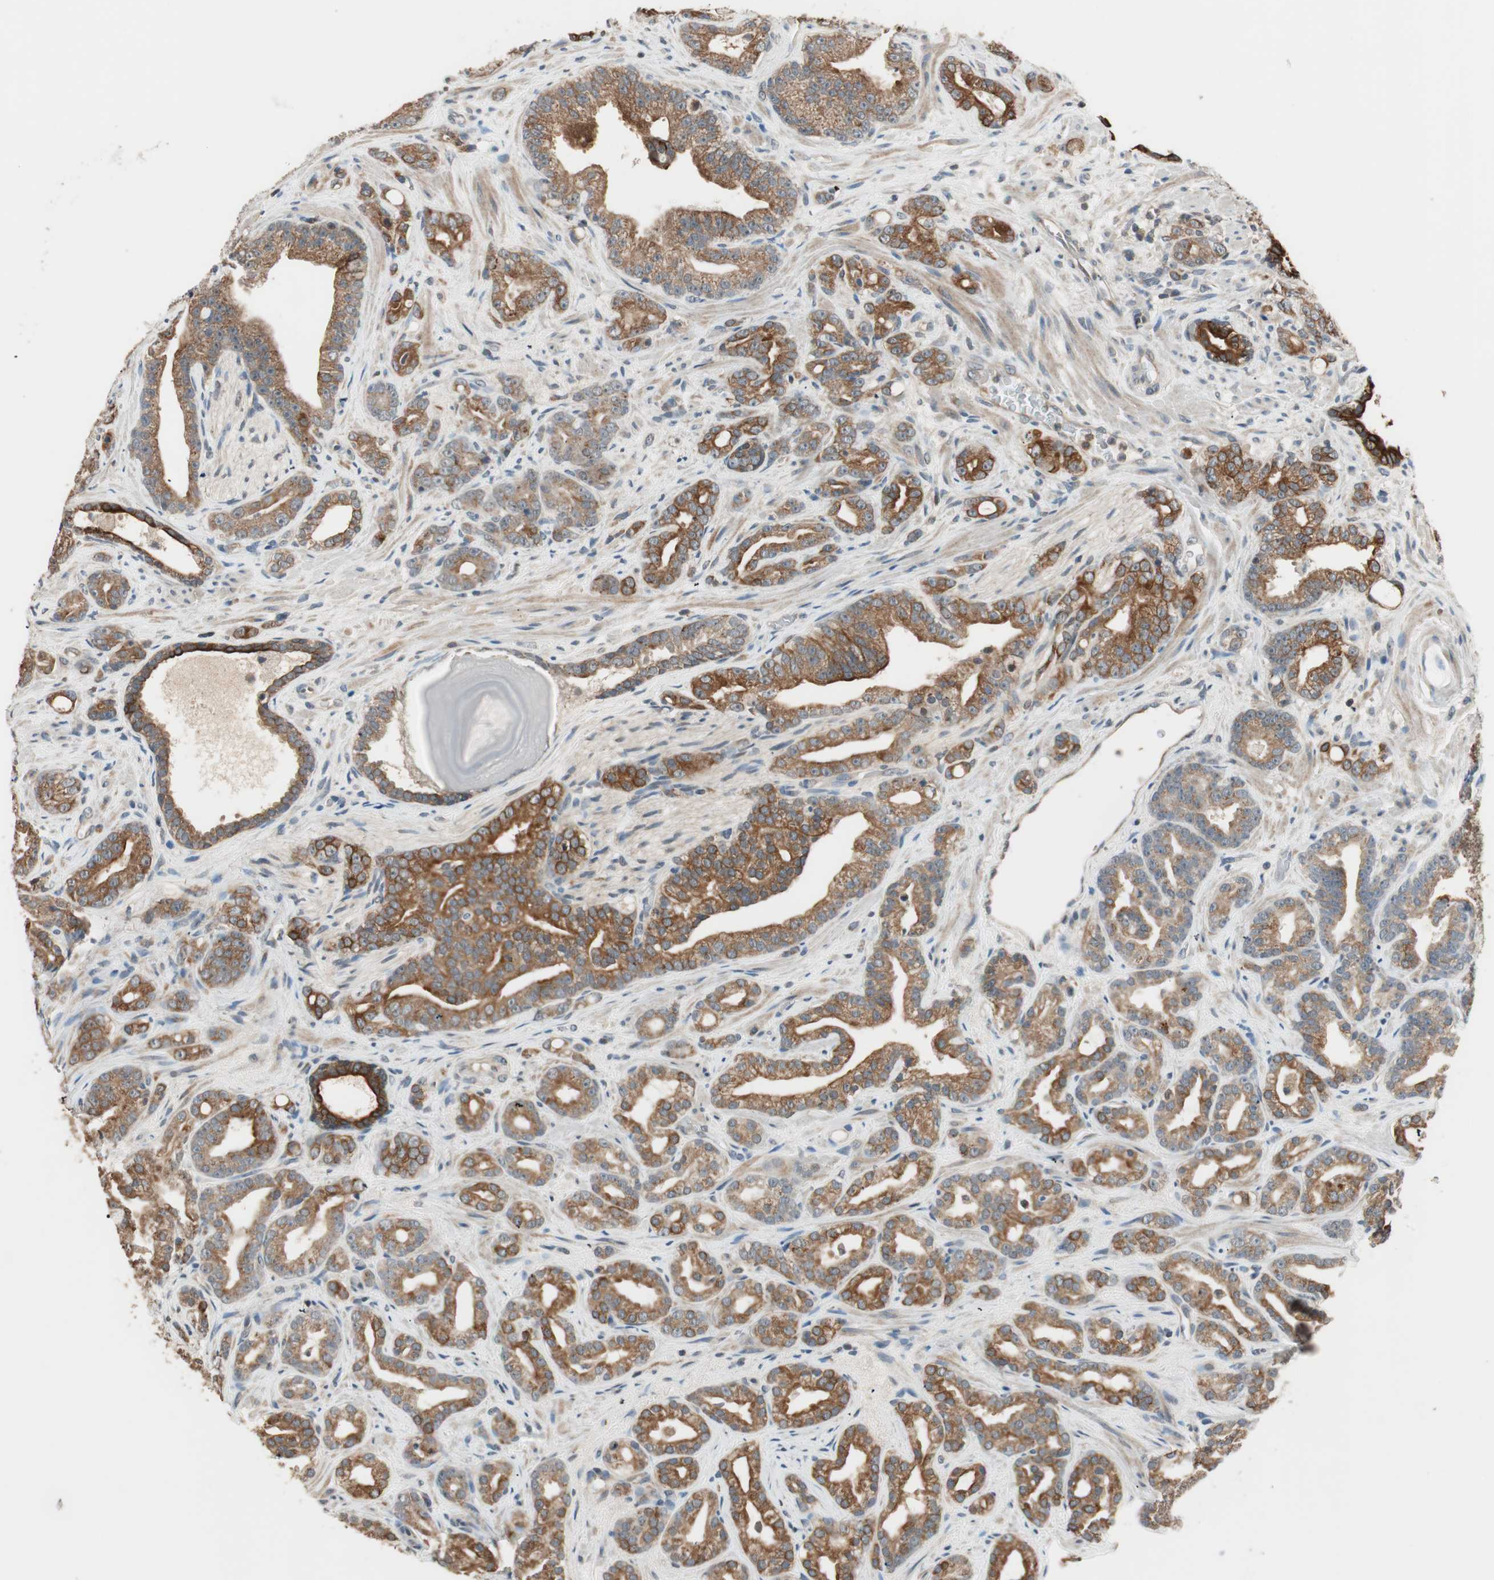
{"staining": {"intensity": "moderate", "quantity": ">75%", "location": "cytoplasmic/membranous"}, "tissue": "prostate cancer", "cell_type": "Tumor cells", "image_type": "cancer", "snomed": [{"axis": "morphology", "description": "Adenocarcinoma, Low grade"}, {"axis": "topography", "description": "Prostate"}], "caption": "About >75% of tumor cells in prostate adenocarcinoma (low-grade) demonstrate moderate cytoplasmic/membranous protein staining as visualized by brown immunohistochemical staining.", "gene": "TRIM21", "patient": {"sex": "male", "age": 63}}